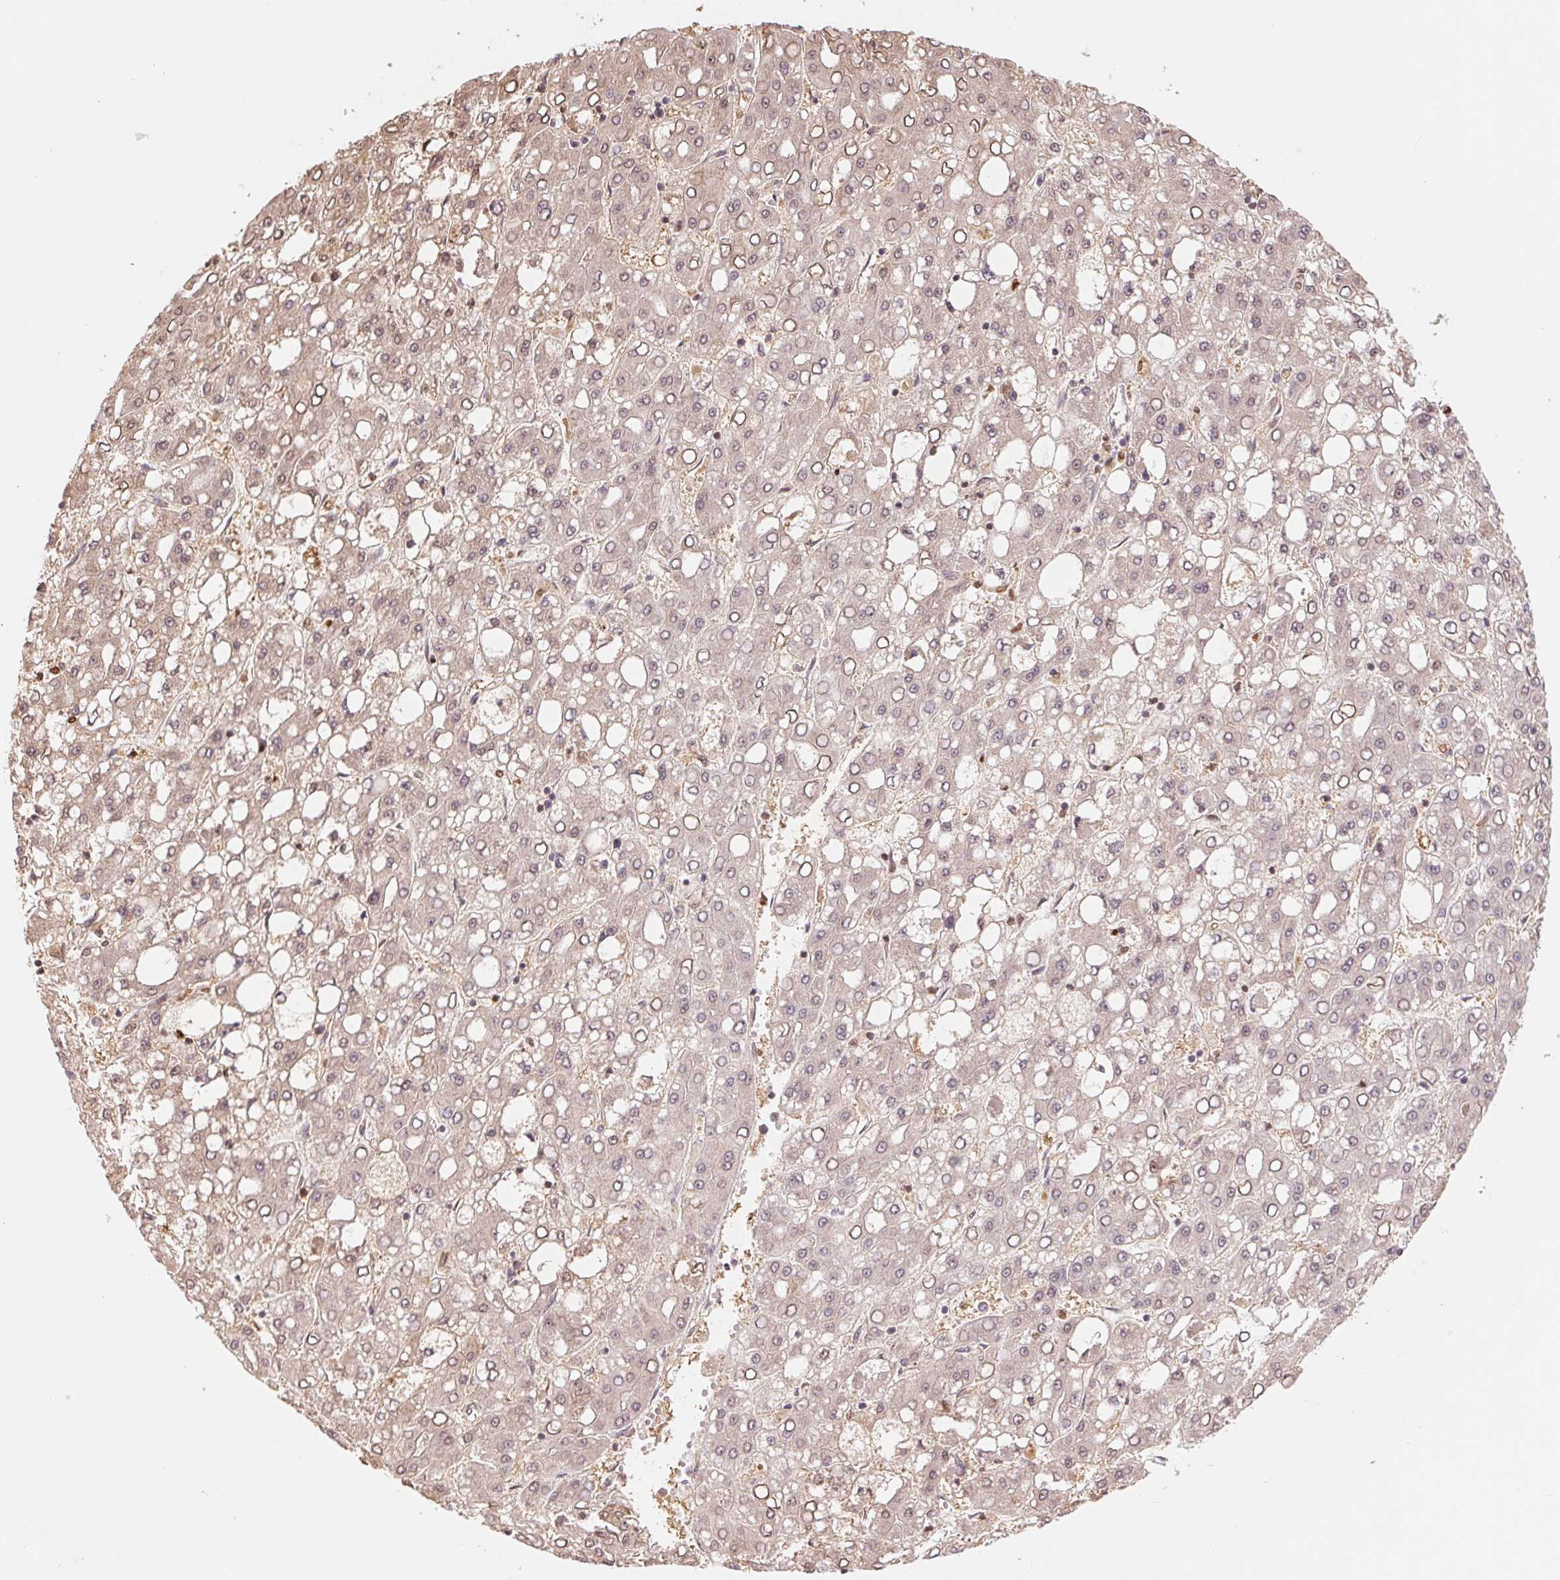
{"staining": {"intensity": "weak", "quantity": "<25%", "location": "nuclear"}, "tissue": "liver cancer", "cell_type": "Tumor cells", "image_type": "cancer", "snomed": [{"axis": "morphology", "description": "Carcinoma, Hepatocellular, NOS"}, {"axis": "topography", "description": "Liver"}], "caption": "Histopathology image shows no significant protein positivity in tumor cells of hepatocellular carcinoma (liver). (DAB (3,3'-diaminobenzidine) immunohistochemistry (IHC) visualized using brightfield microscopy, high magnification).", "gene": "CDC123", "patient": {"sex": "male", "age": 65}}